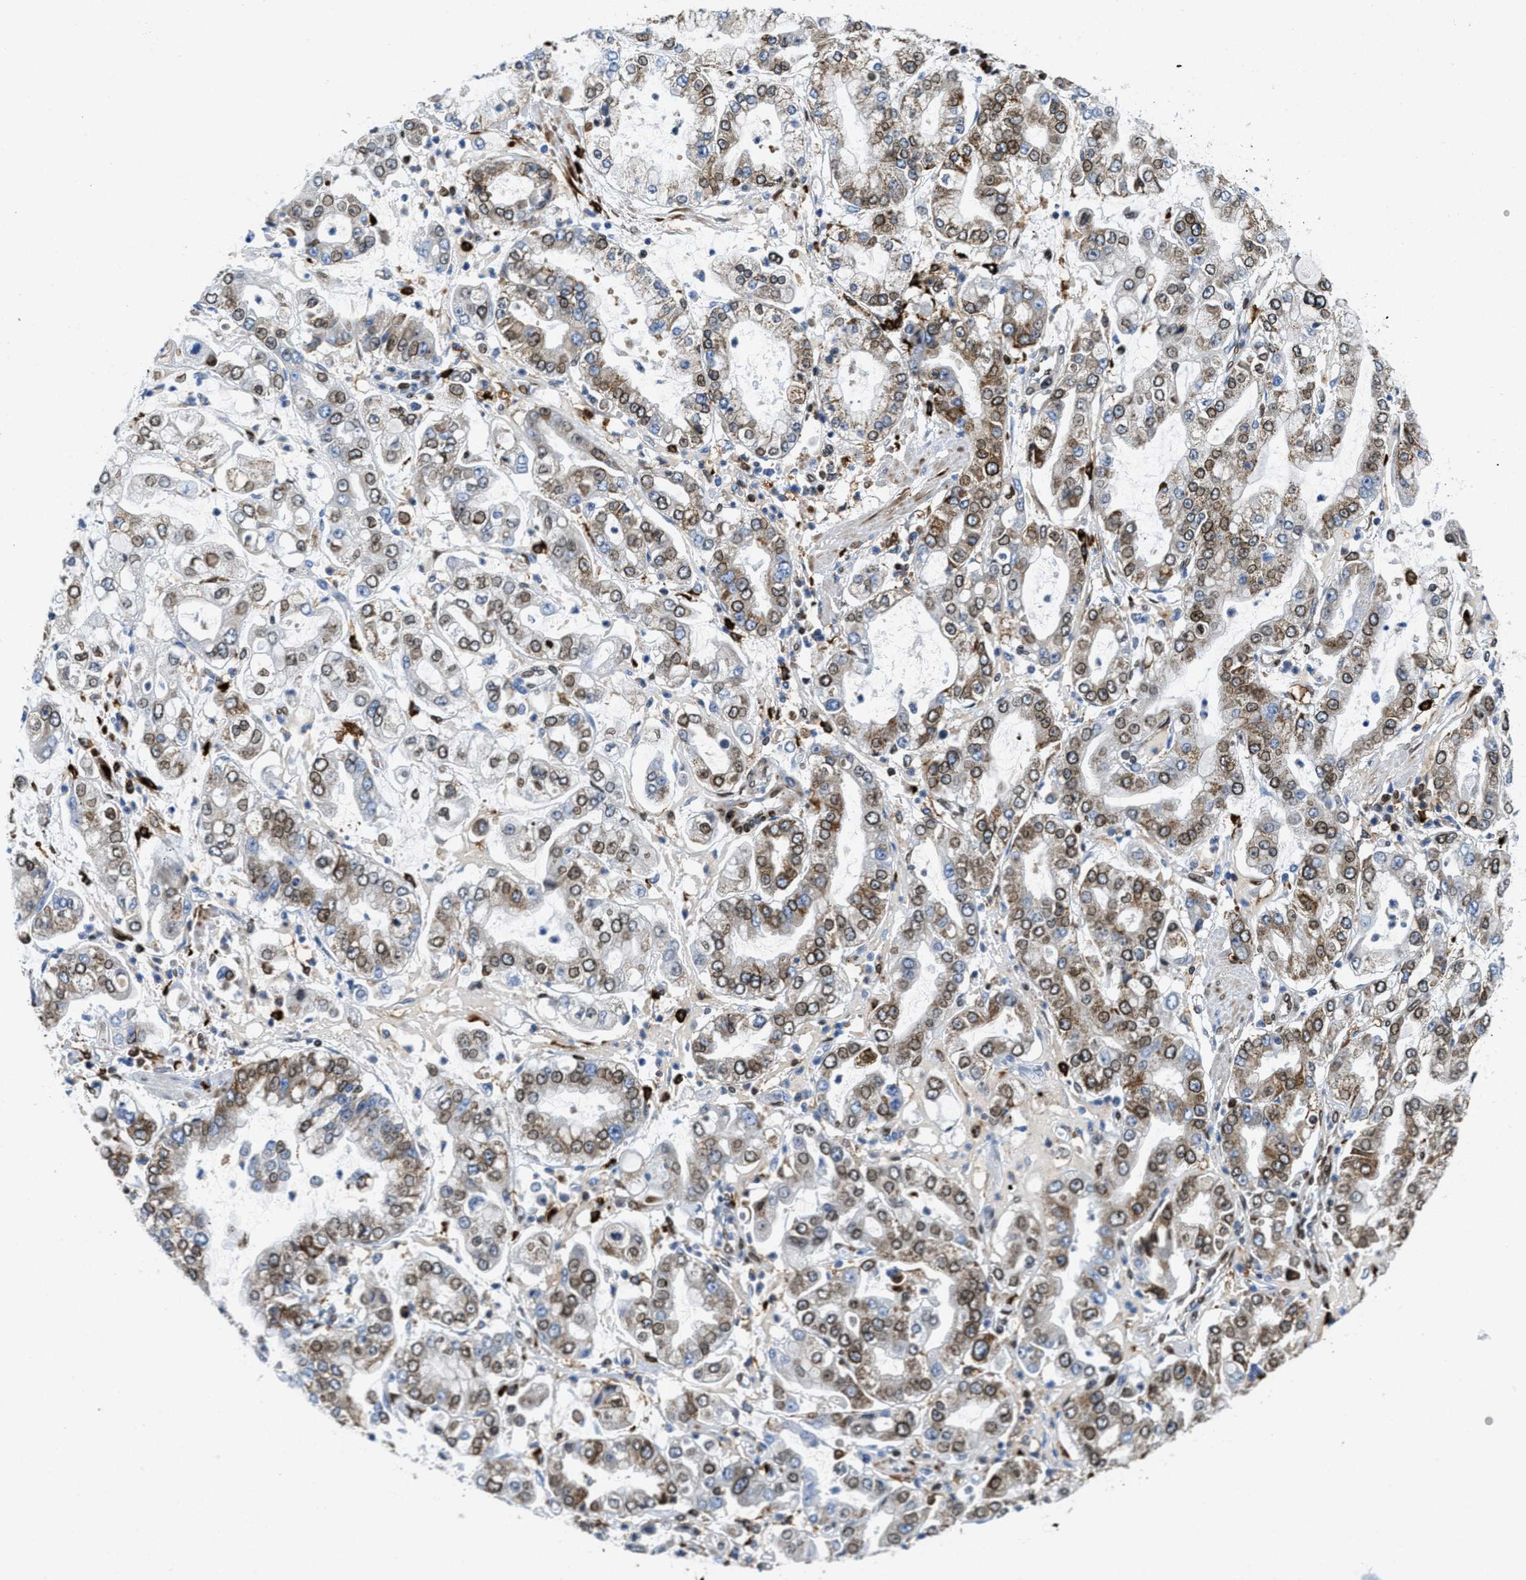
{"staining": {"intensity": "moderate", "quantity": "25%-75%", "location": "cytoplasmic/membranous,nuclear"}, "tissue": "stomach cancer", "cell_type": "Tumor cells", "image_type": "cancer", "snomed": [{"axis": "morphology", "description": "Adenocarcinoma, NOS"}, {"axis": "topography", "description": "Stomach"}], "caption": "Moderate cytoplasmic/membranous and nuclear protein positivity is identified in approximately 25%-75% of tumor cells in adenocarcinoma (stomach). (Stains: DAB (3,3'-diaminobenzidine) in brown, nuclei in blue, Microscopy: brightfield microscopy at high magnification).", "gene": "CD226", "patient": {"sex": "male", "age": 76}}